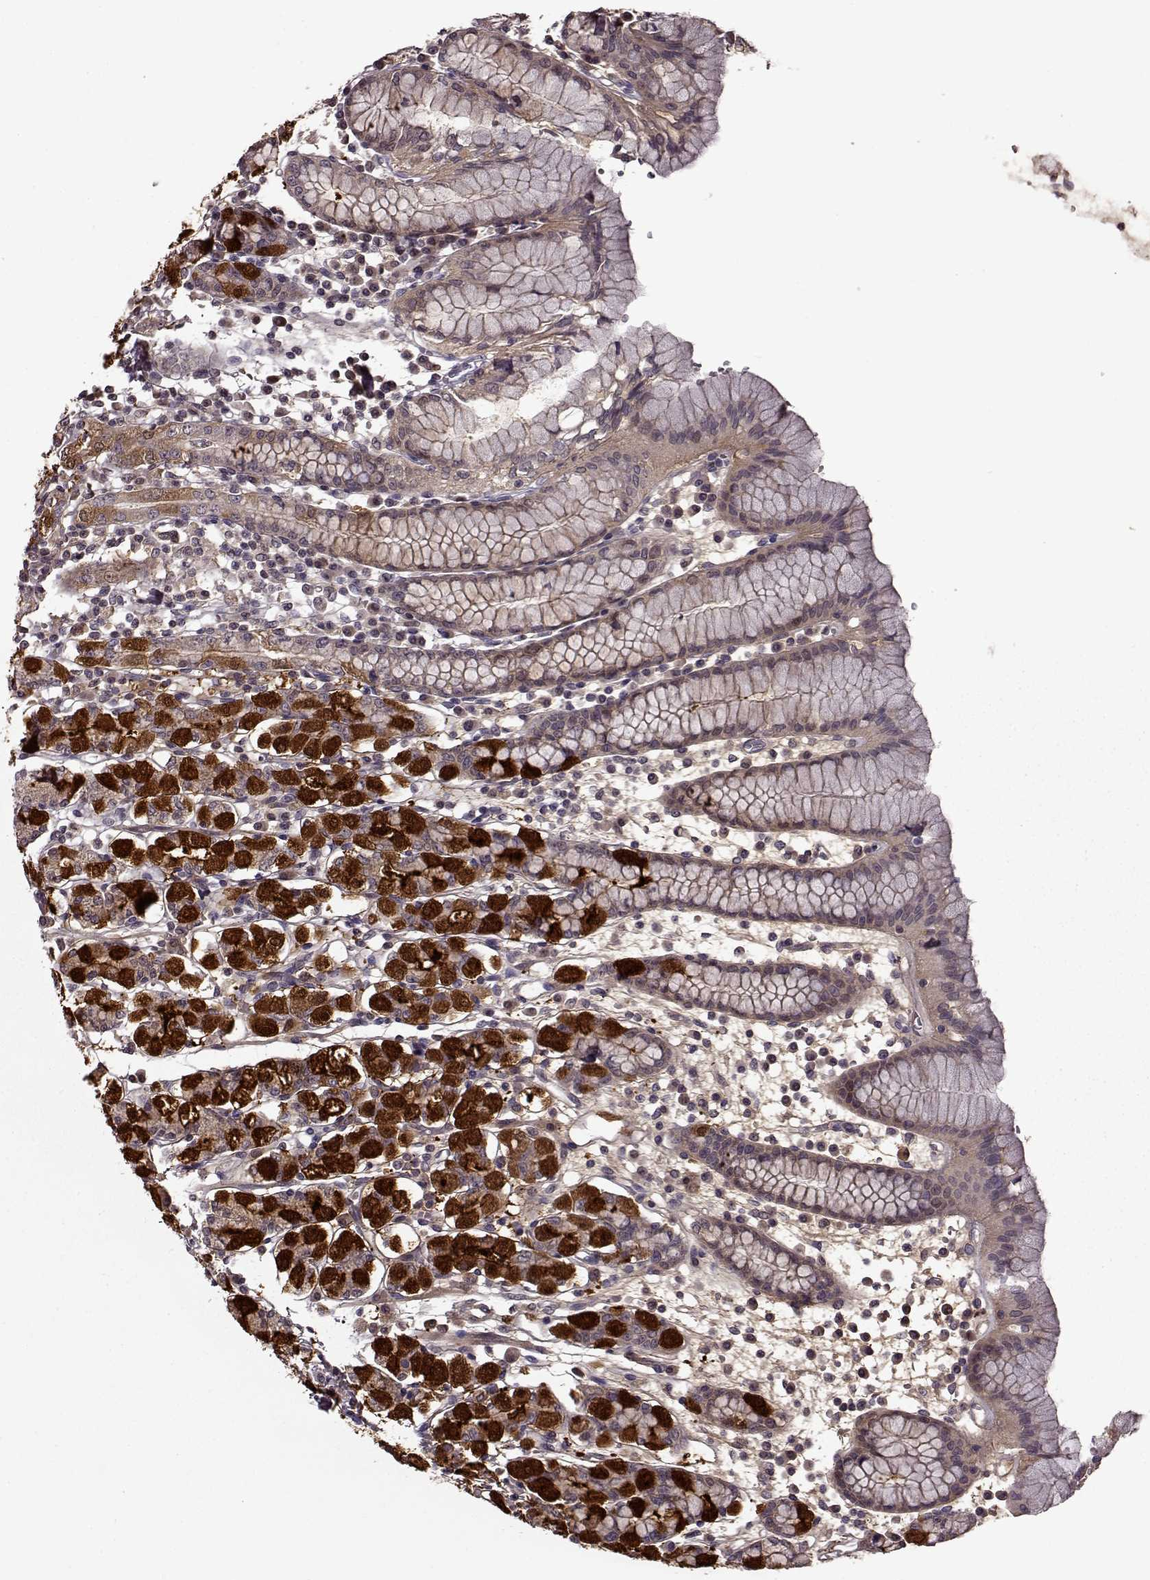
{"staining": {"intensity": "strong", "quantity": "25%-75%", "location": "cytoplasmic/membranous,nuclear"}, "tissue": "stomach", "cell_type": "Glandular cells", "image_type": "normal", "snomed": [{"axis": "morphology", "description": "Normal tissue, NOS"}, {"axis": "topography", "description": "Stomach, upper"}, {"axis": "topography", "description": "Stomach"}], "caption": "A brown stain shows strong cytoplasmic/membranous,nuclear staining of a protein in glandular cells of normal stomach. (brown staining indicates protein expression, while blue staining denotes nuclei).", "gene": "MAIP1", "patient": {"sex": "male", "age": 62}}